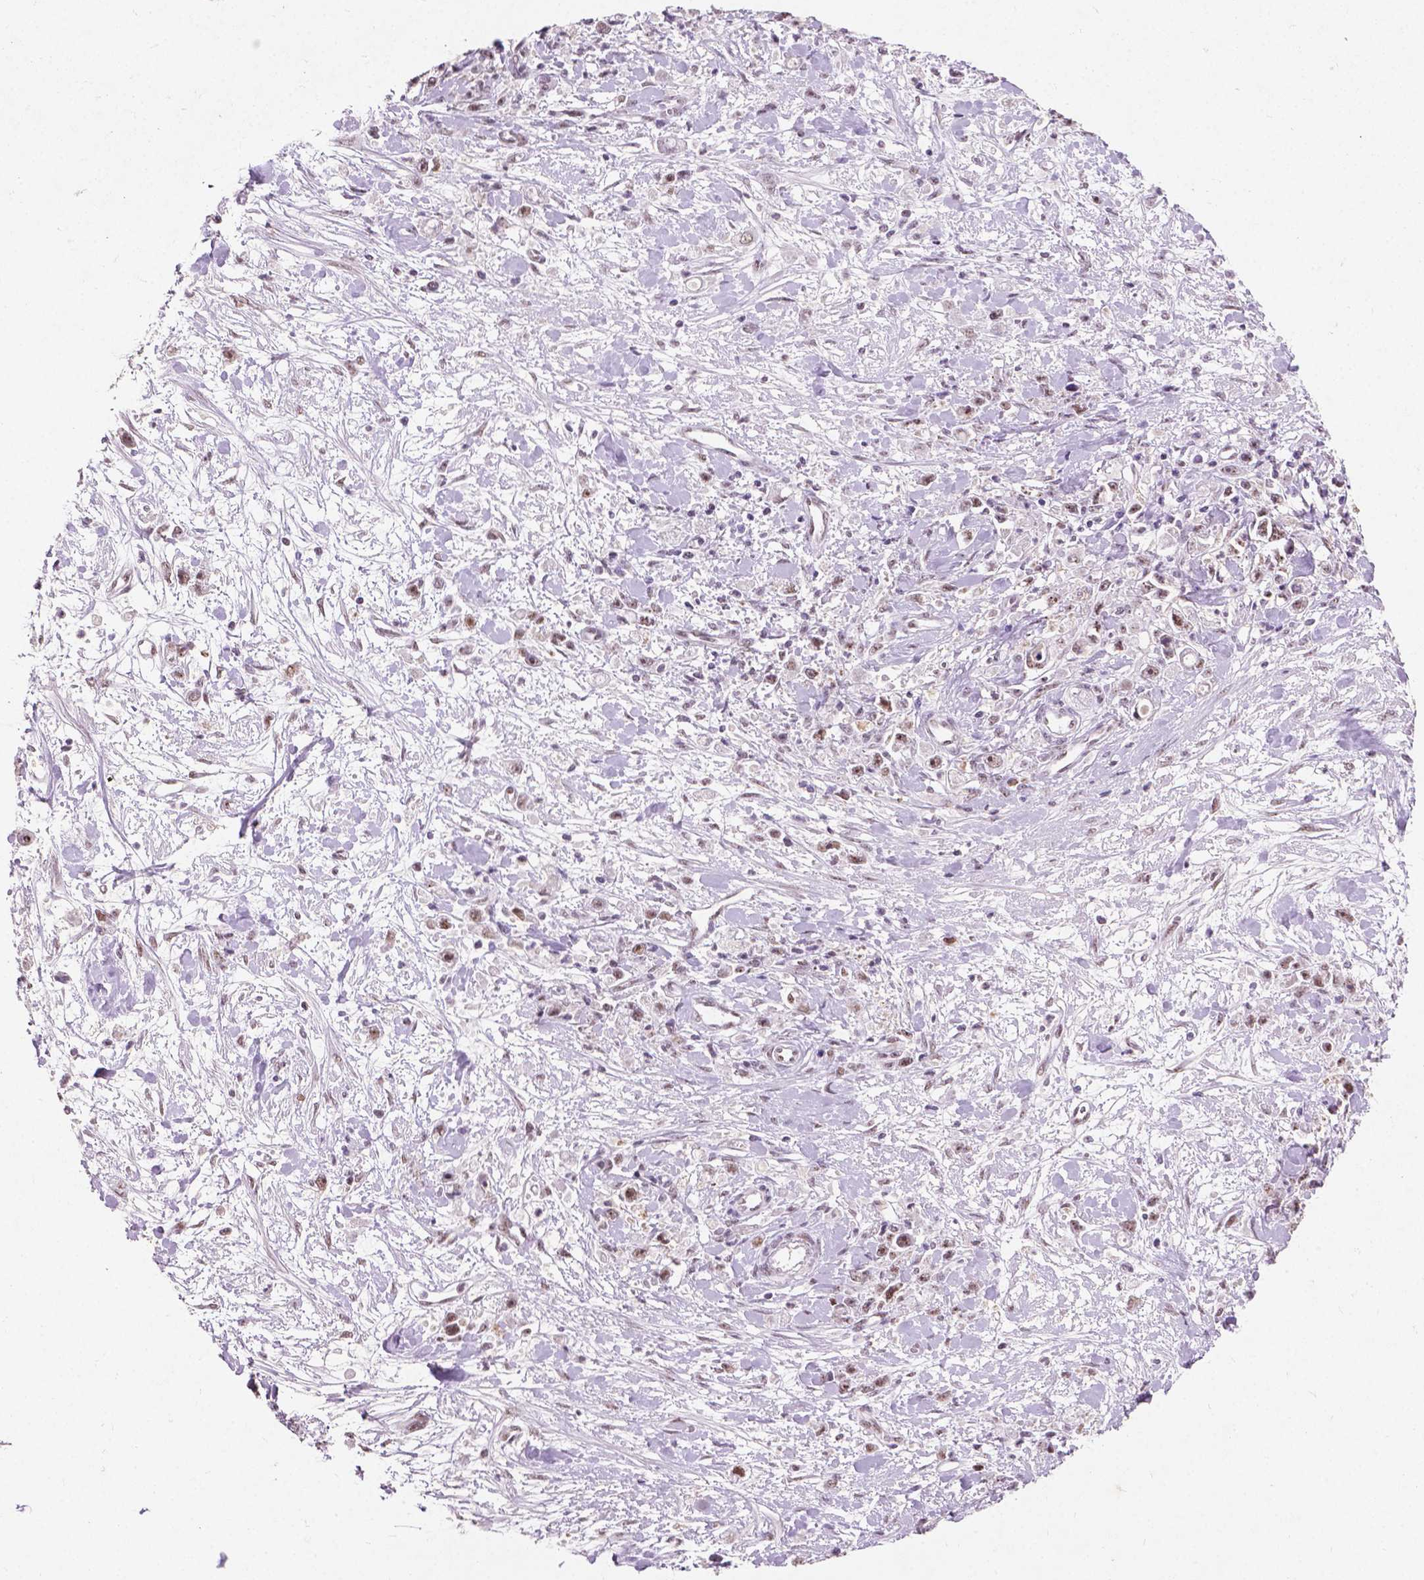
{"staining": {"intensity": "weak", "quantity": "25%-75%", "location": "nuclear"}, "tissue": "stomach cancer", "cell_type": "Tumor cells", "image_type": "cancer", "snomed": [{"axis": "morphology", "description": "Adenocarcinoma, NOS"}, {"axis": "topography", "description": "Stomach"}], "caption": "About 25%-75% of tumor cells in human stomach adenocarcinoma reveal weak nuclear protein expression as visualized by brown immunohistochemical staining.", "gene": "COIL", "patient": {"sex": "female", "age": 59}}